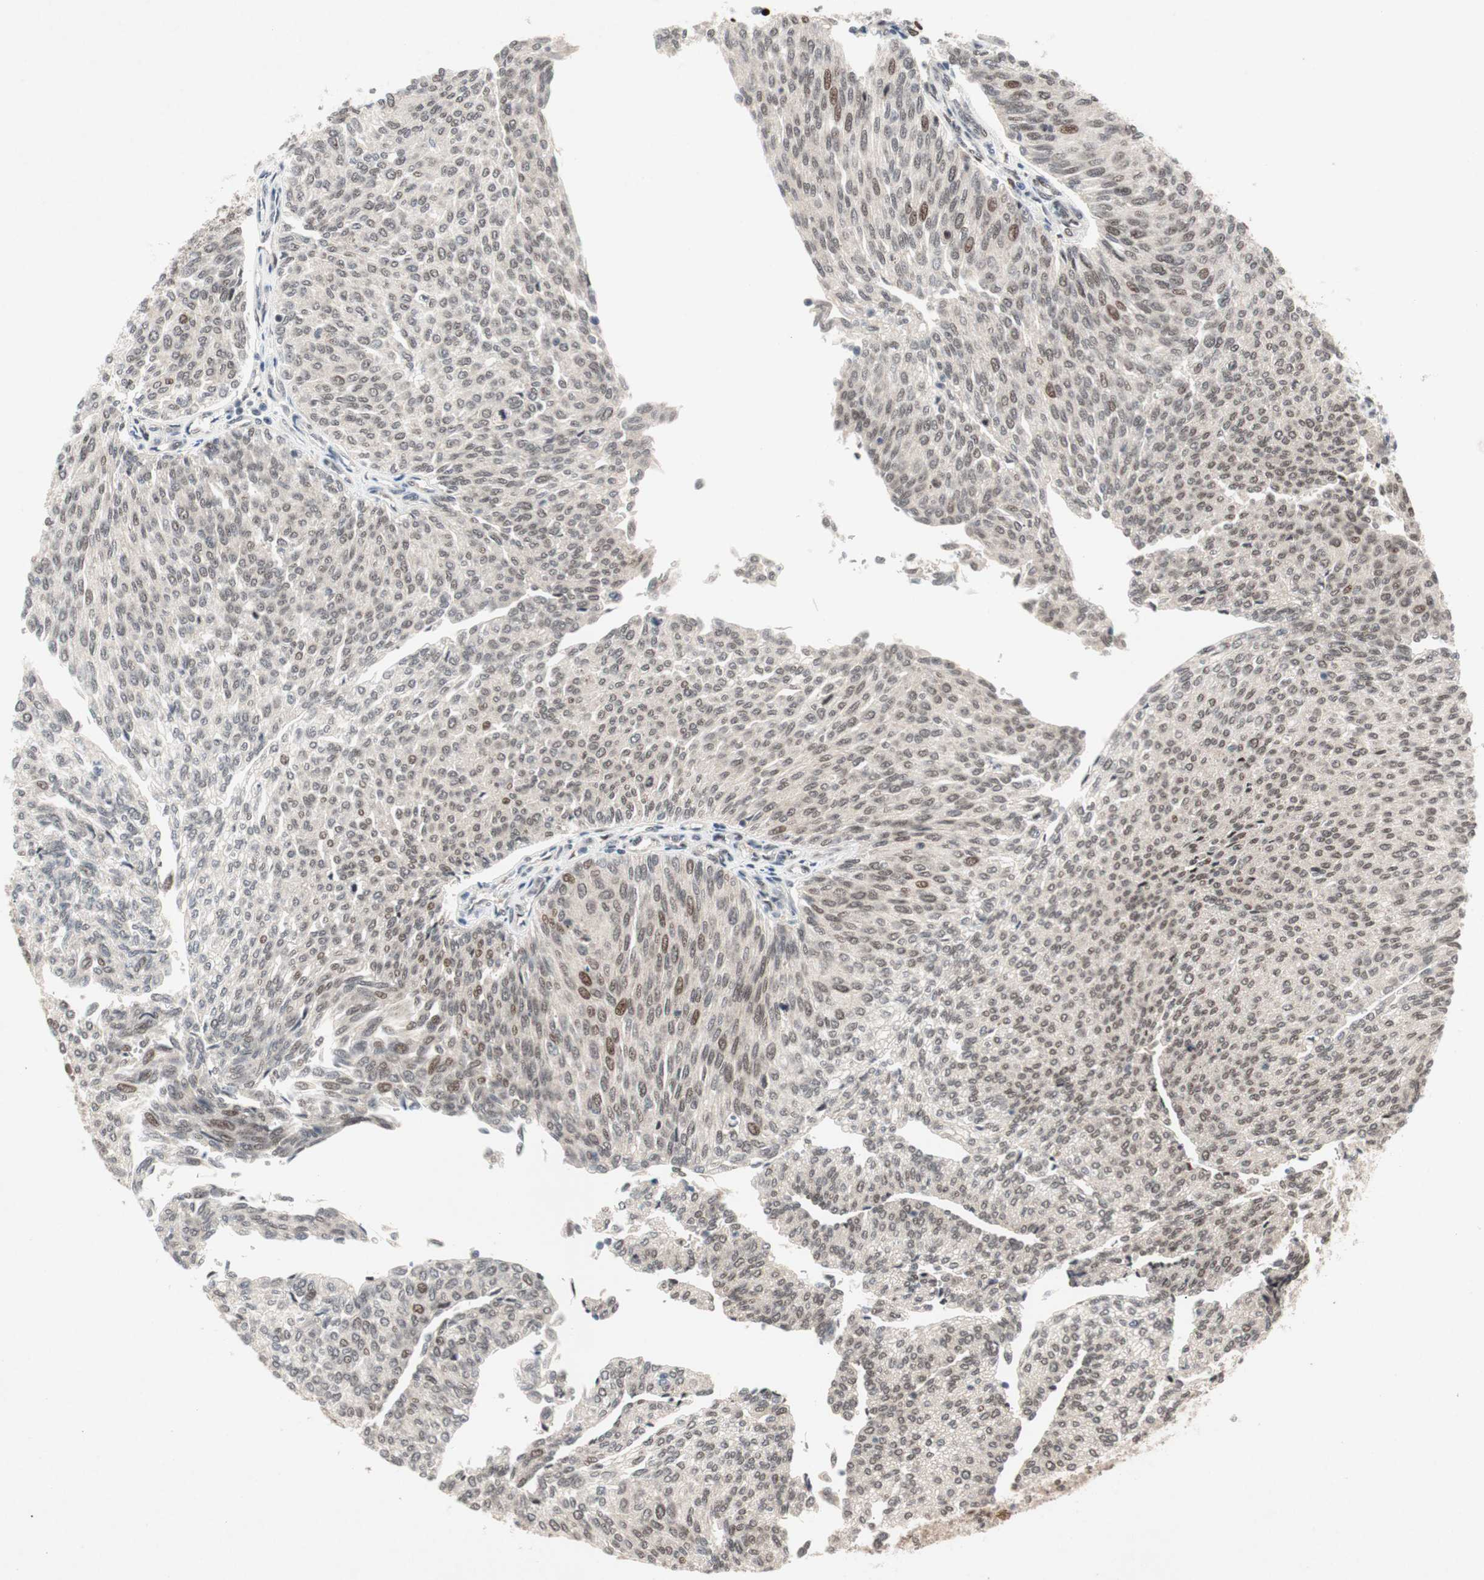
{"staining": {"intensity": "moderate", "quantity": ">75%", "location": "nuclear"}, "tissue": "urothelial cancer", "cell_type": "Tumor cells", "image_type": "cancer", "snomed": [{"axis": "morphology", "description": "Urothelial carcinoma, Low grade"}, {"axis": "topography", "description": "Urinary bladder"}], "caption": "This photomicrograph demonstrates immunohistochemistry staining of human urothelial cancer, with medium moderate nuclear staining in about >75% of tumor cells.", "gene": "TCF12", "patient": {"sex": "female", "age": 79}}